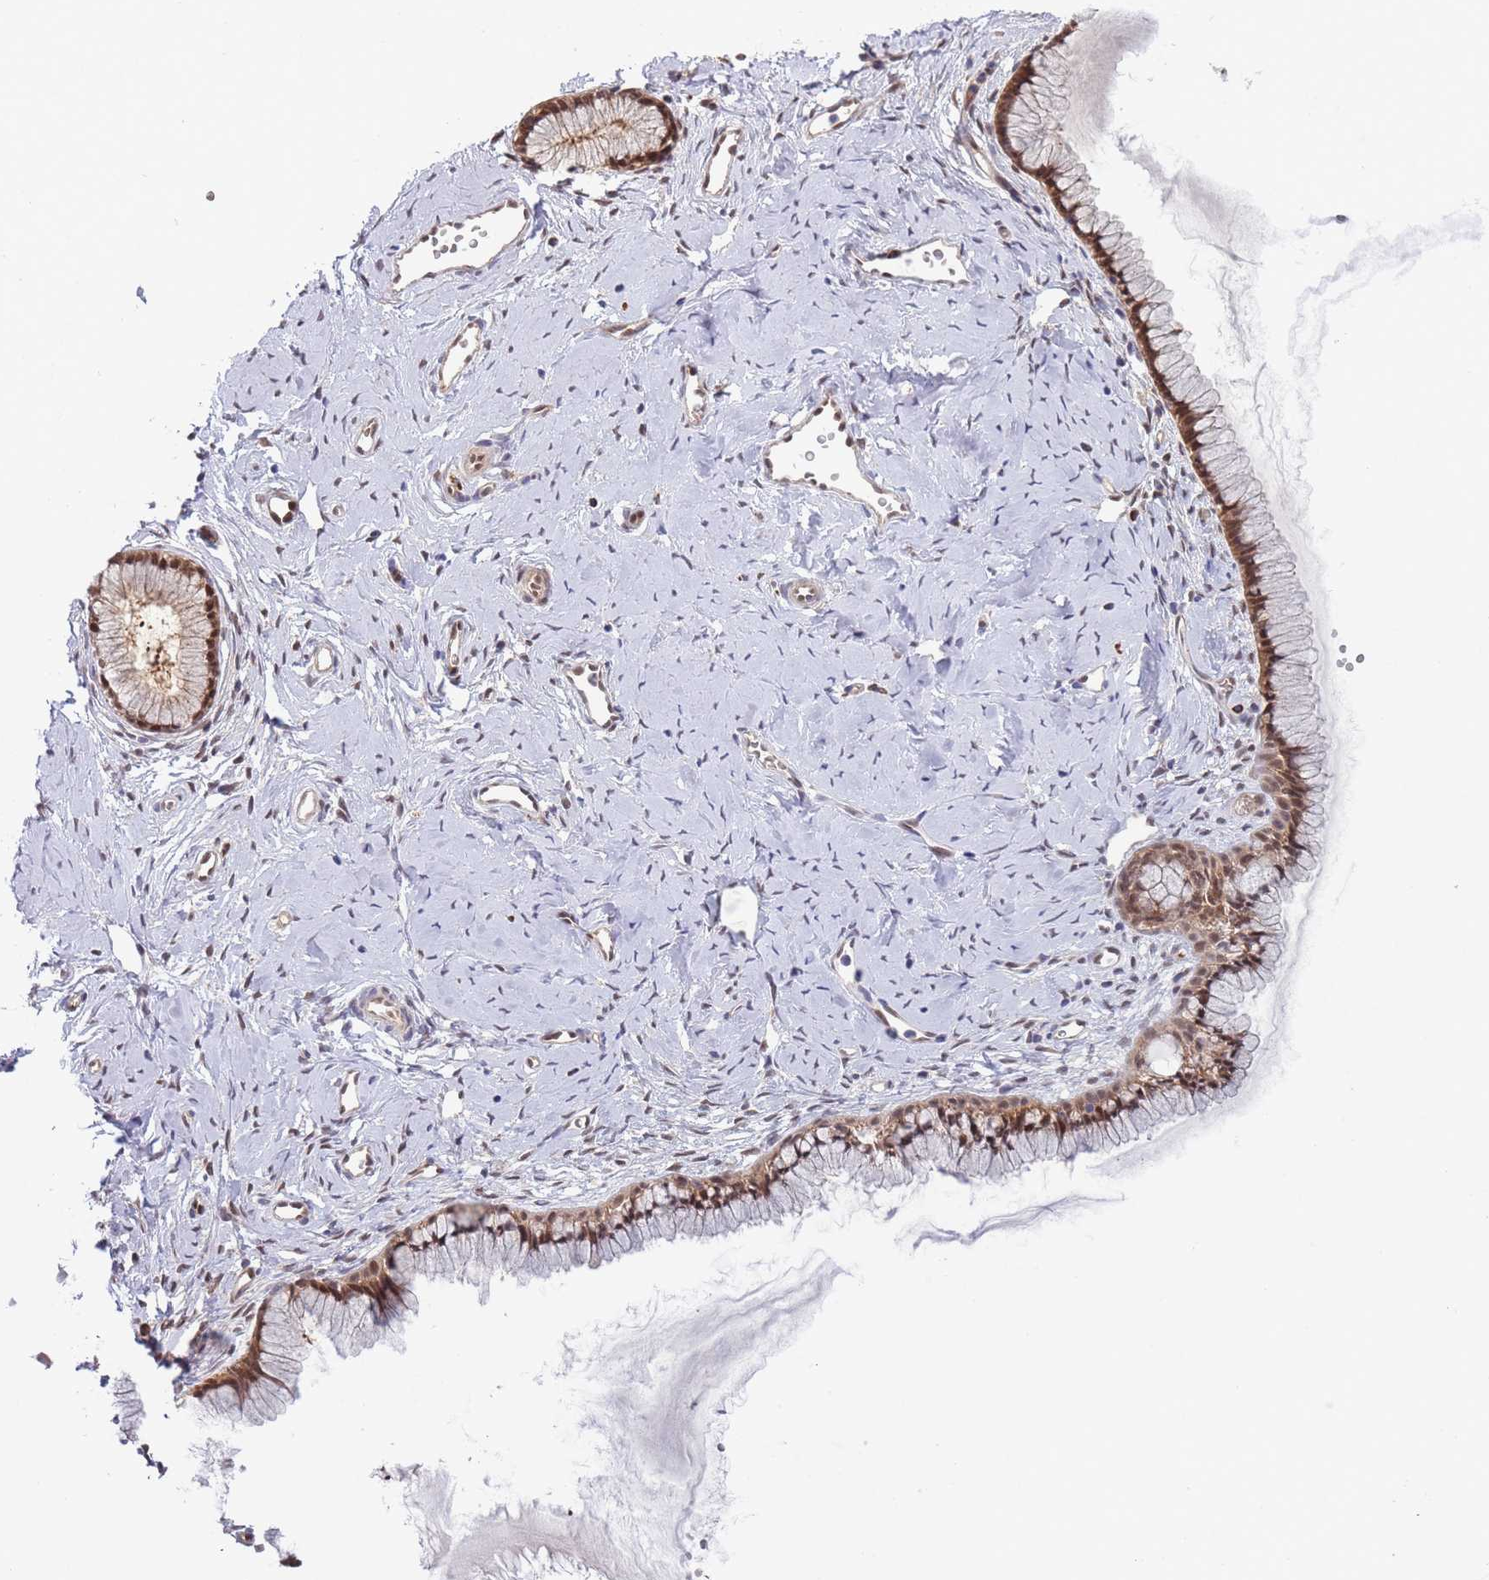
{"staining": {"intensity": "moderate", "quantity": ">75%", "location": "nuclear"}, "tissue": "cervix", "cell_type": "Glandular cells", "image_type": "normal", "snomed": [{"axis": "morphology", "description": "Normal tissue, NOS"}, {"axis": "topography", "description": "Cervix"}], "caption": "An image of human cervix stained for a protein demonstrates moderate nuclear brown staining in glandular cells. Immunohistochemistry stains the protein of interest in brown and the nuclei are stained blue.", "gene": "NSFL1C", "patient": {"sex": "female", "age": 40}}